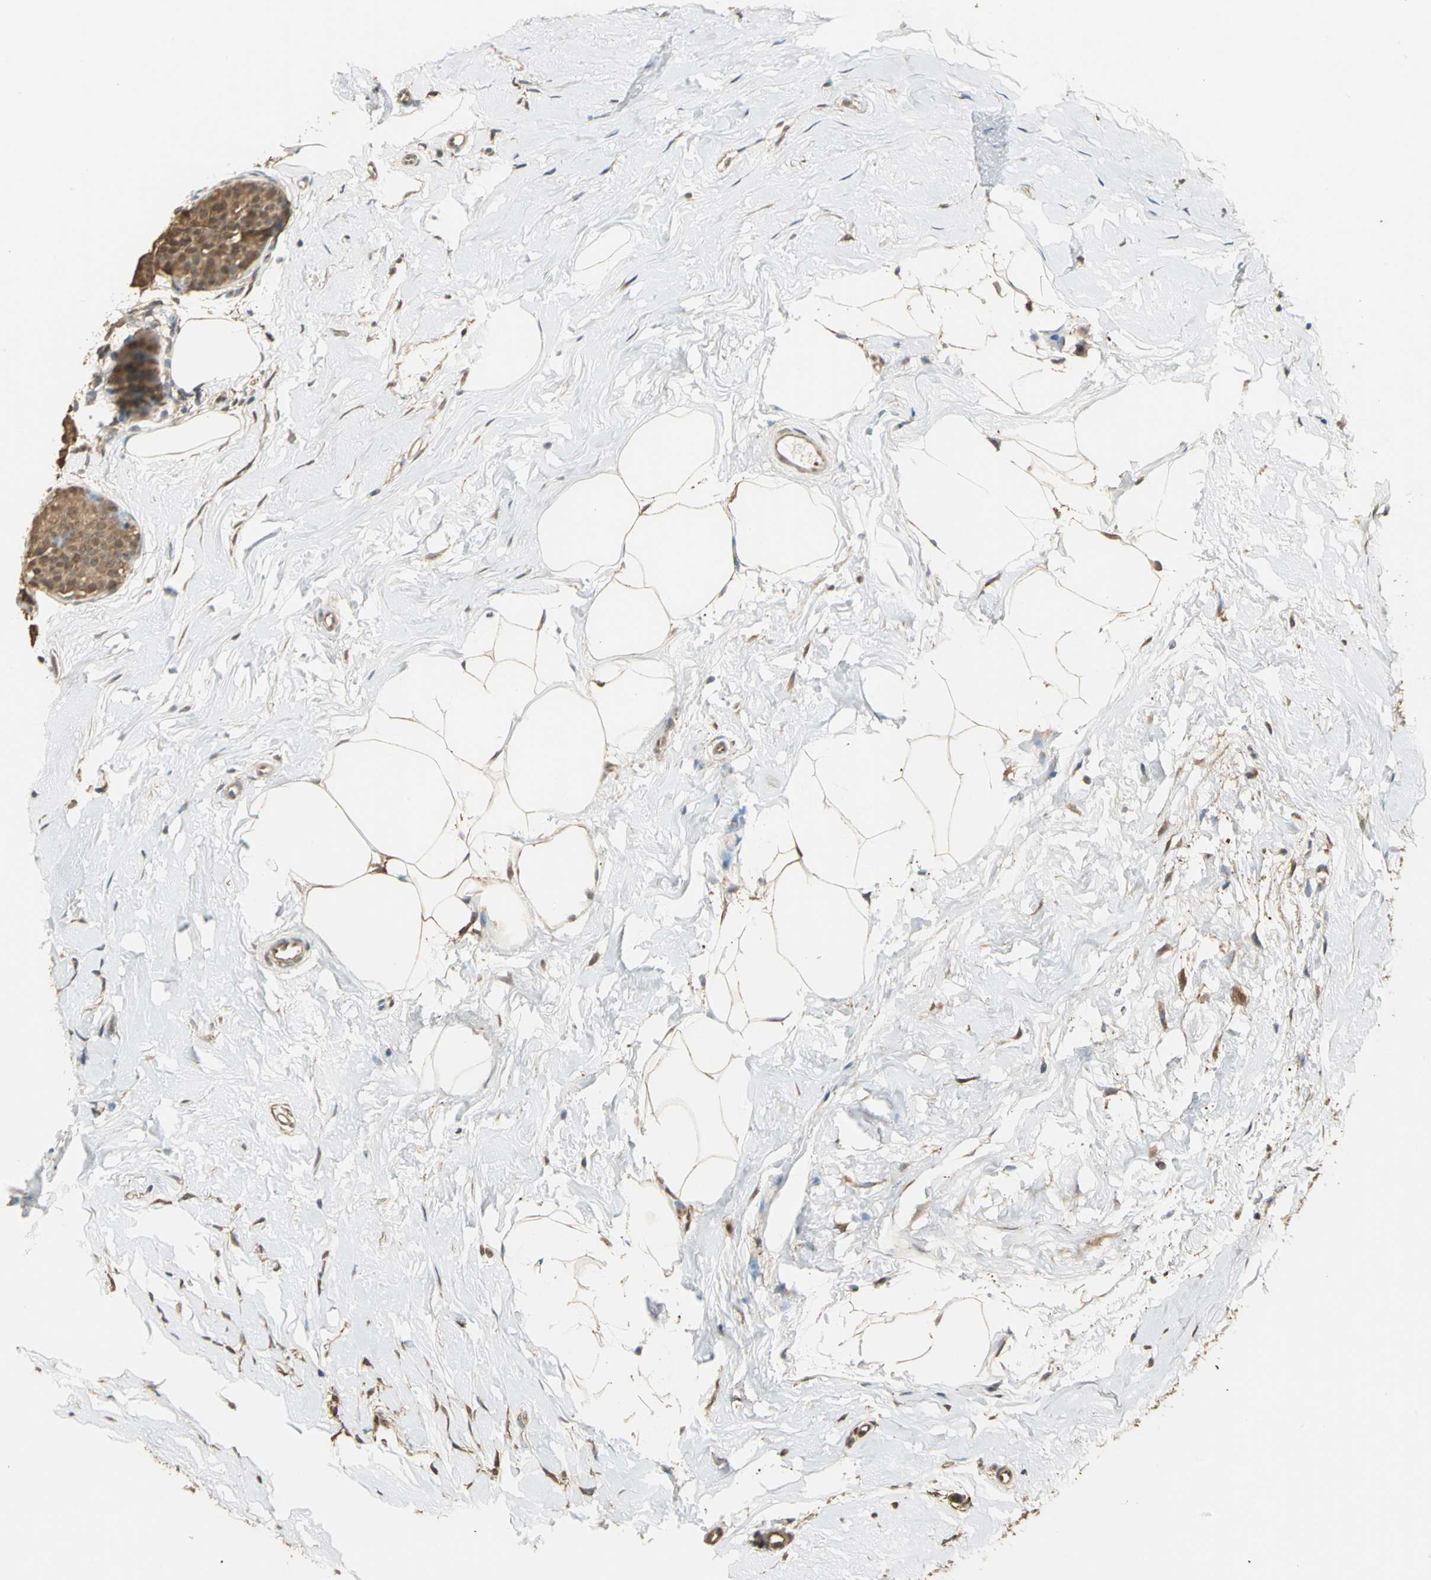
{"staining": {"intensity": "moderate", "quantity": ">75%", "location": "cytoplasmic/membranous,nuclear"}, "tissue": "breast cancer", "cell_type": "Tumor cells", "image_type": "cancer", "snomed": [{"axis": "morphology", "description": "Lobular carcinoma, in situ"}, {"axis": "morphology", "description": "Lobular carcinoma"}, {"axis": "topography", "description": "Breast"}], "caption": "A histopathology image of breast cancer (lobular carcinoma in situ) stained for a protein exhibits moderate cytoplasmic/membranous and nuclear brown staining in tumor cells.", "gene": "PARK7", "patient": {"sex": "female", "age": 41}}